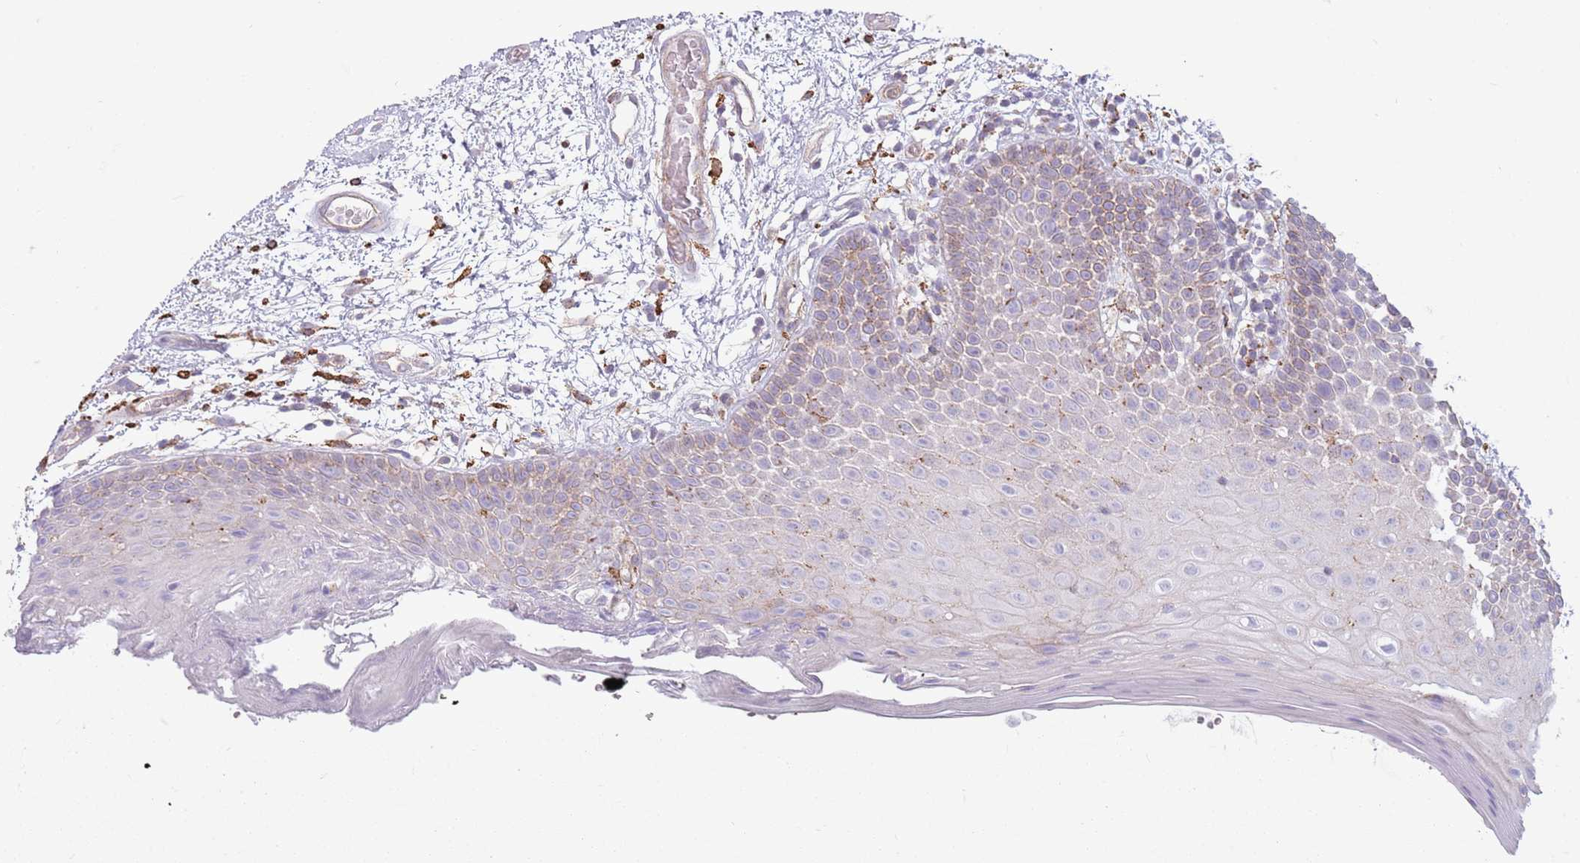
{"staining": {"intensity": "weak", "quantity": "<25%", "location": "cytoplasmic/membranous"}, "tissue": "oral mucosa", "cell_type": "Squamous epithelial cells", "image_type": "normal", "snomed": [{"axis": "morphology", "description": "Normal tissue, NOS"}, {"axis": "morphology", "description": "Squamous cell carcinoma, NOS"}, {"axis": "topography", "description": "Oral tissue"}, {"axis": "topography", "description": "Tounge, NOS"}, {"axis": "topography", "description": "Head-Neck"}], "caption": "A photomicrograph of human oral mucosa is negative for staining in squamous epithelial cells. Brightfield microscopy of IHC stained with DAB (brown) and hematoxylin (blue), captured at high magnification.", "gene": "SNX6", "patient": {"sex": "male", "age": 76}}